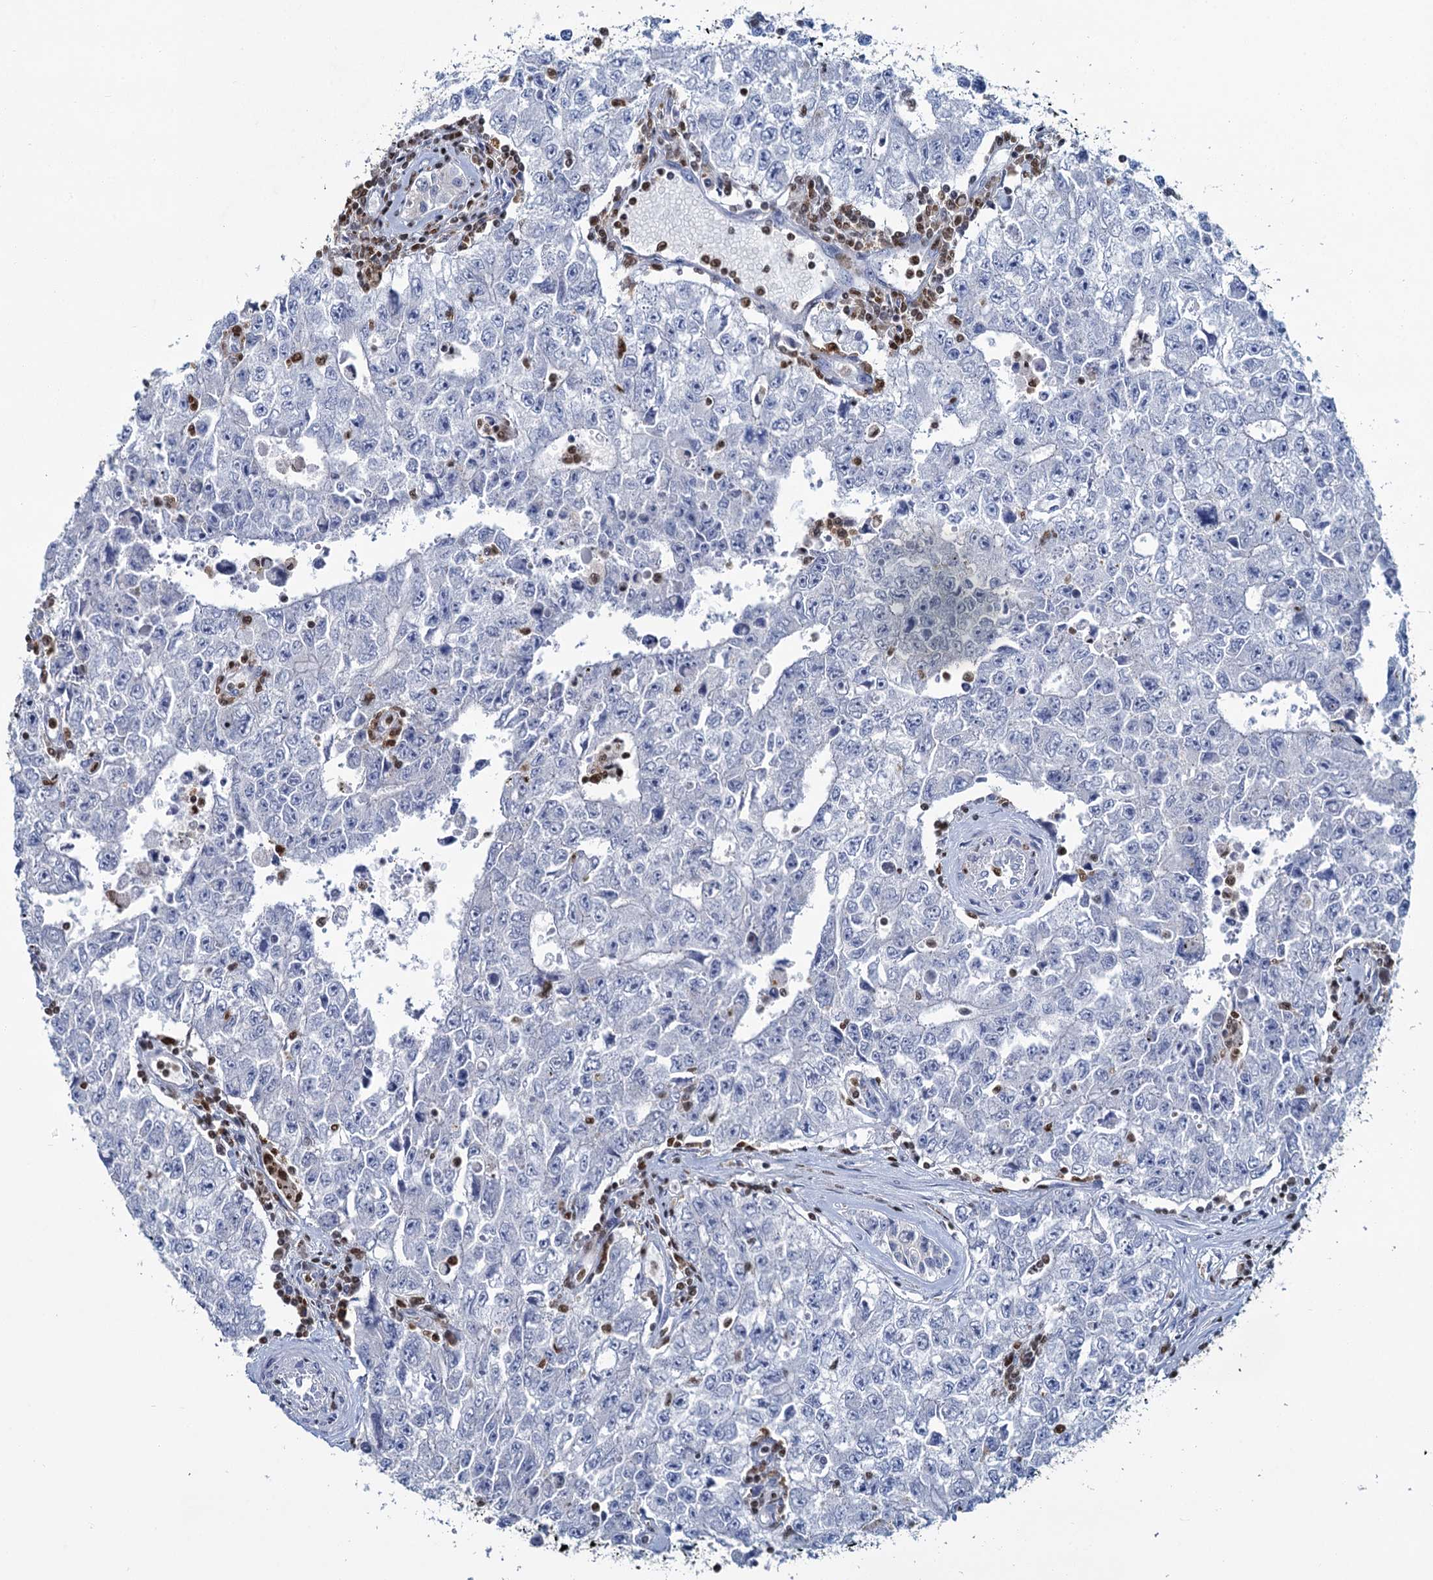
{"staining": {"intensity": "negative", "quantity": "none", "location": "none"}, "tissue": "testis cancer", "cell_type": "Tumor cells", "image_type": "cancer", "snomed": [{"axis": "morphology", "description": "Carcinoma, Embryonal, NOS"}, {"axis": "topography", "description": "Testis"}], "caption": "Testis cancer was stained to show a protein in brown. There is no significant expression in tumor cells.", "gene": "CELF2", "patient": {"sex": "male", "age": 17}}